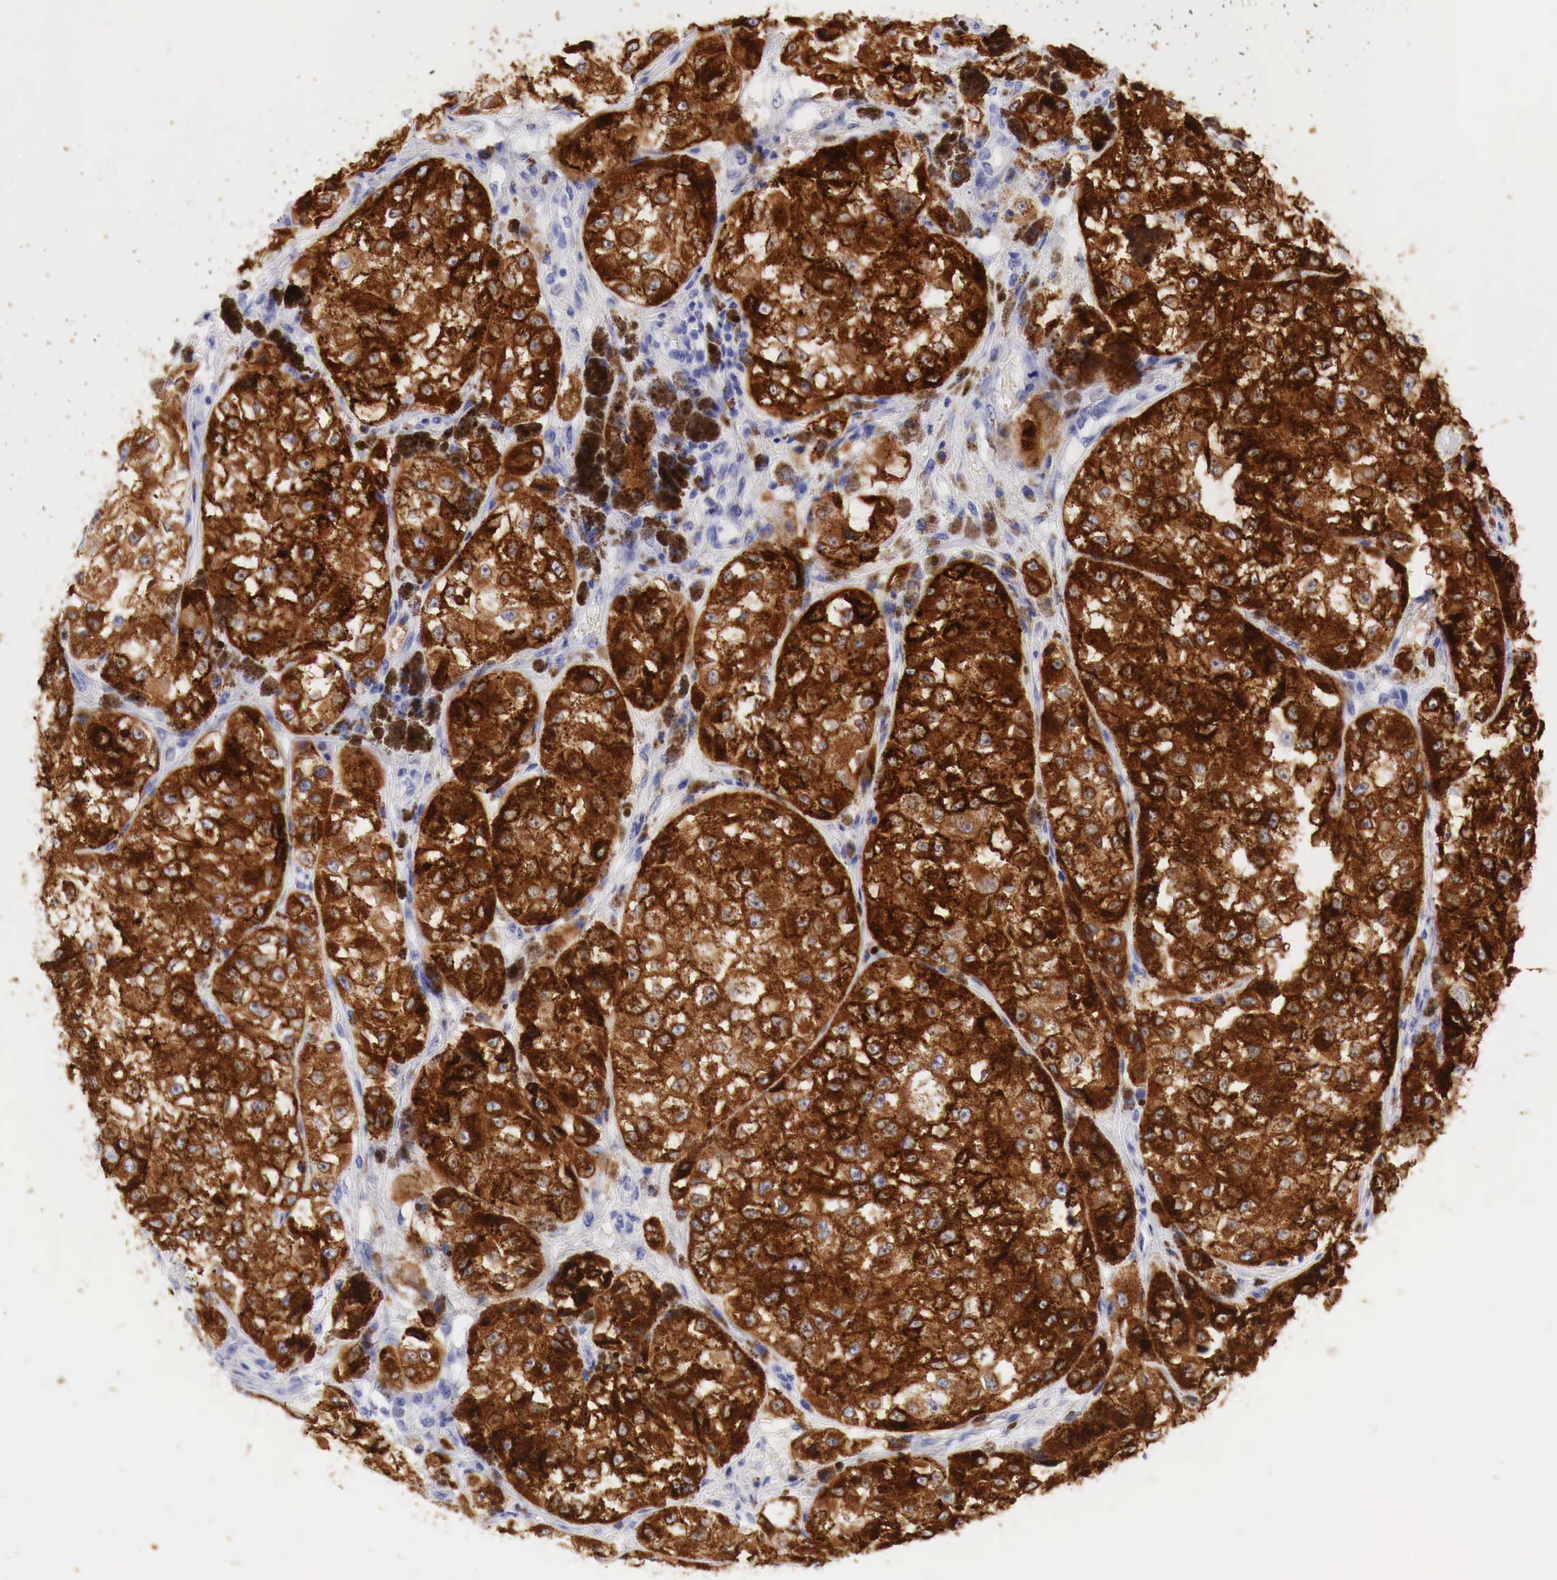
{"staining": {"intensity": "strong", "quantity": ">75%", "location": "cytoplasmic/membranous"}, "tissue": "melanoma", "cell_type": "Tumor cells", "image_type": "cancer", "snomed": [{"axis": "morphology", "description": "Malignant melanoma, NOS"}, {"axis": "topography", "description": "Skin"}], "caption": "There is high levels of strong cytoplasmic/membranous positivity in tumor cells of malignant melanoma, as demonstrated by immunohistochemical staining (brown color).", "gene": "TYR", "patient": {"sex": "male", "age": 67}}